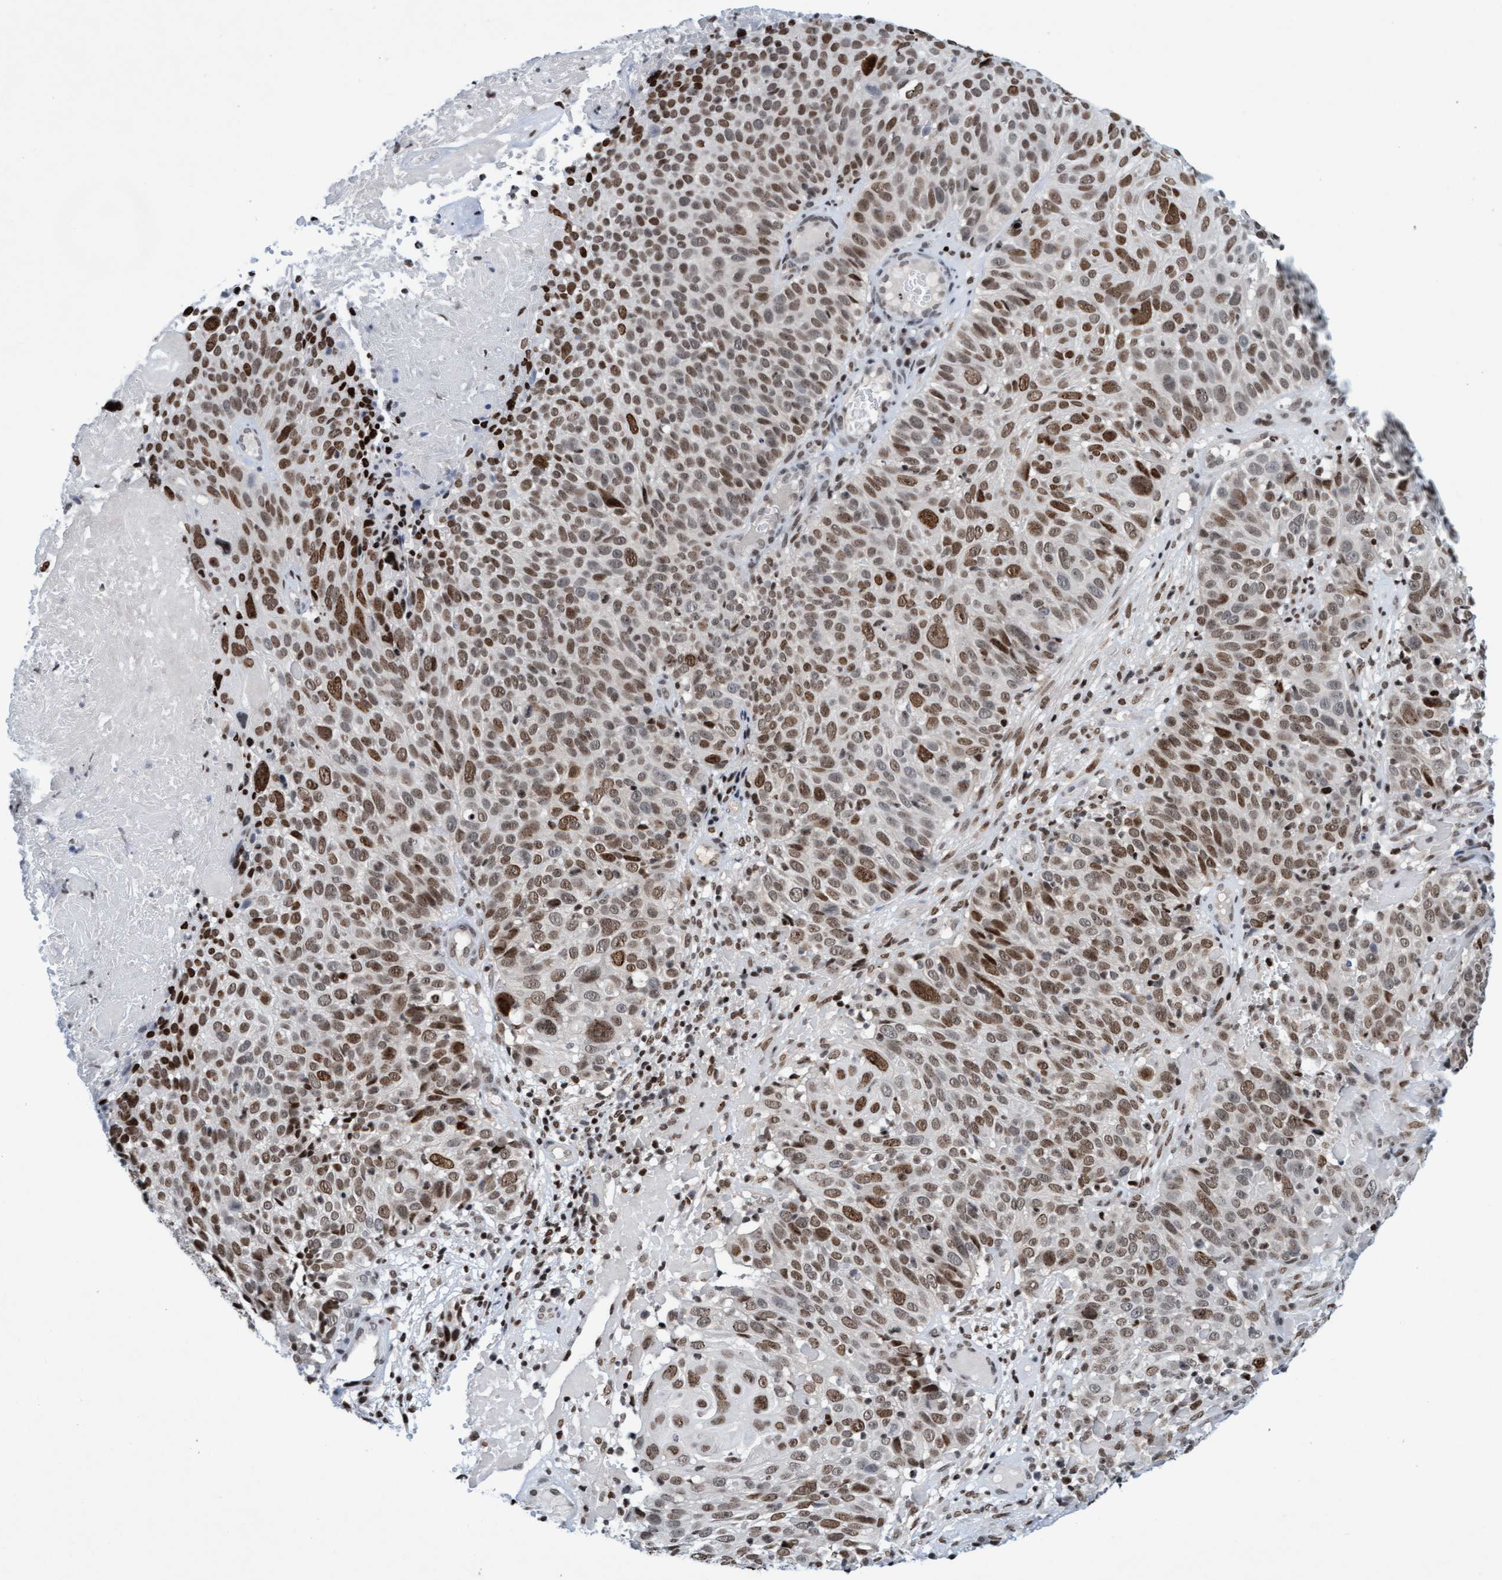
{"staining": {"intensity": "moderate", "quantity": ">75%", "location": "nuclear"}, "tissue": "cervical cancer", "cell_type": "Tumor cells", "image_type": "cancer", "snomed": [{"axis": "morphology", "description": "Squamous cell carcinoma, NOS"}, {"axis": "topography", "description": "Cervix"}], "caption": "Immunohistochemical staining of human squamous cell carcinoma (cervical) demonstrates medium levels of moderate nuclear protein positivity in approximately >75% of tumor cells.", "gene": "GLRX2", "patient": {"sex": "female", "age": 74}}